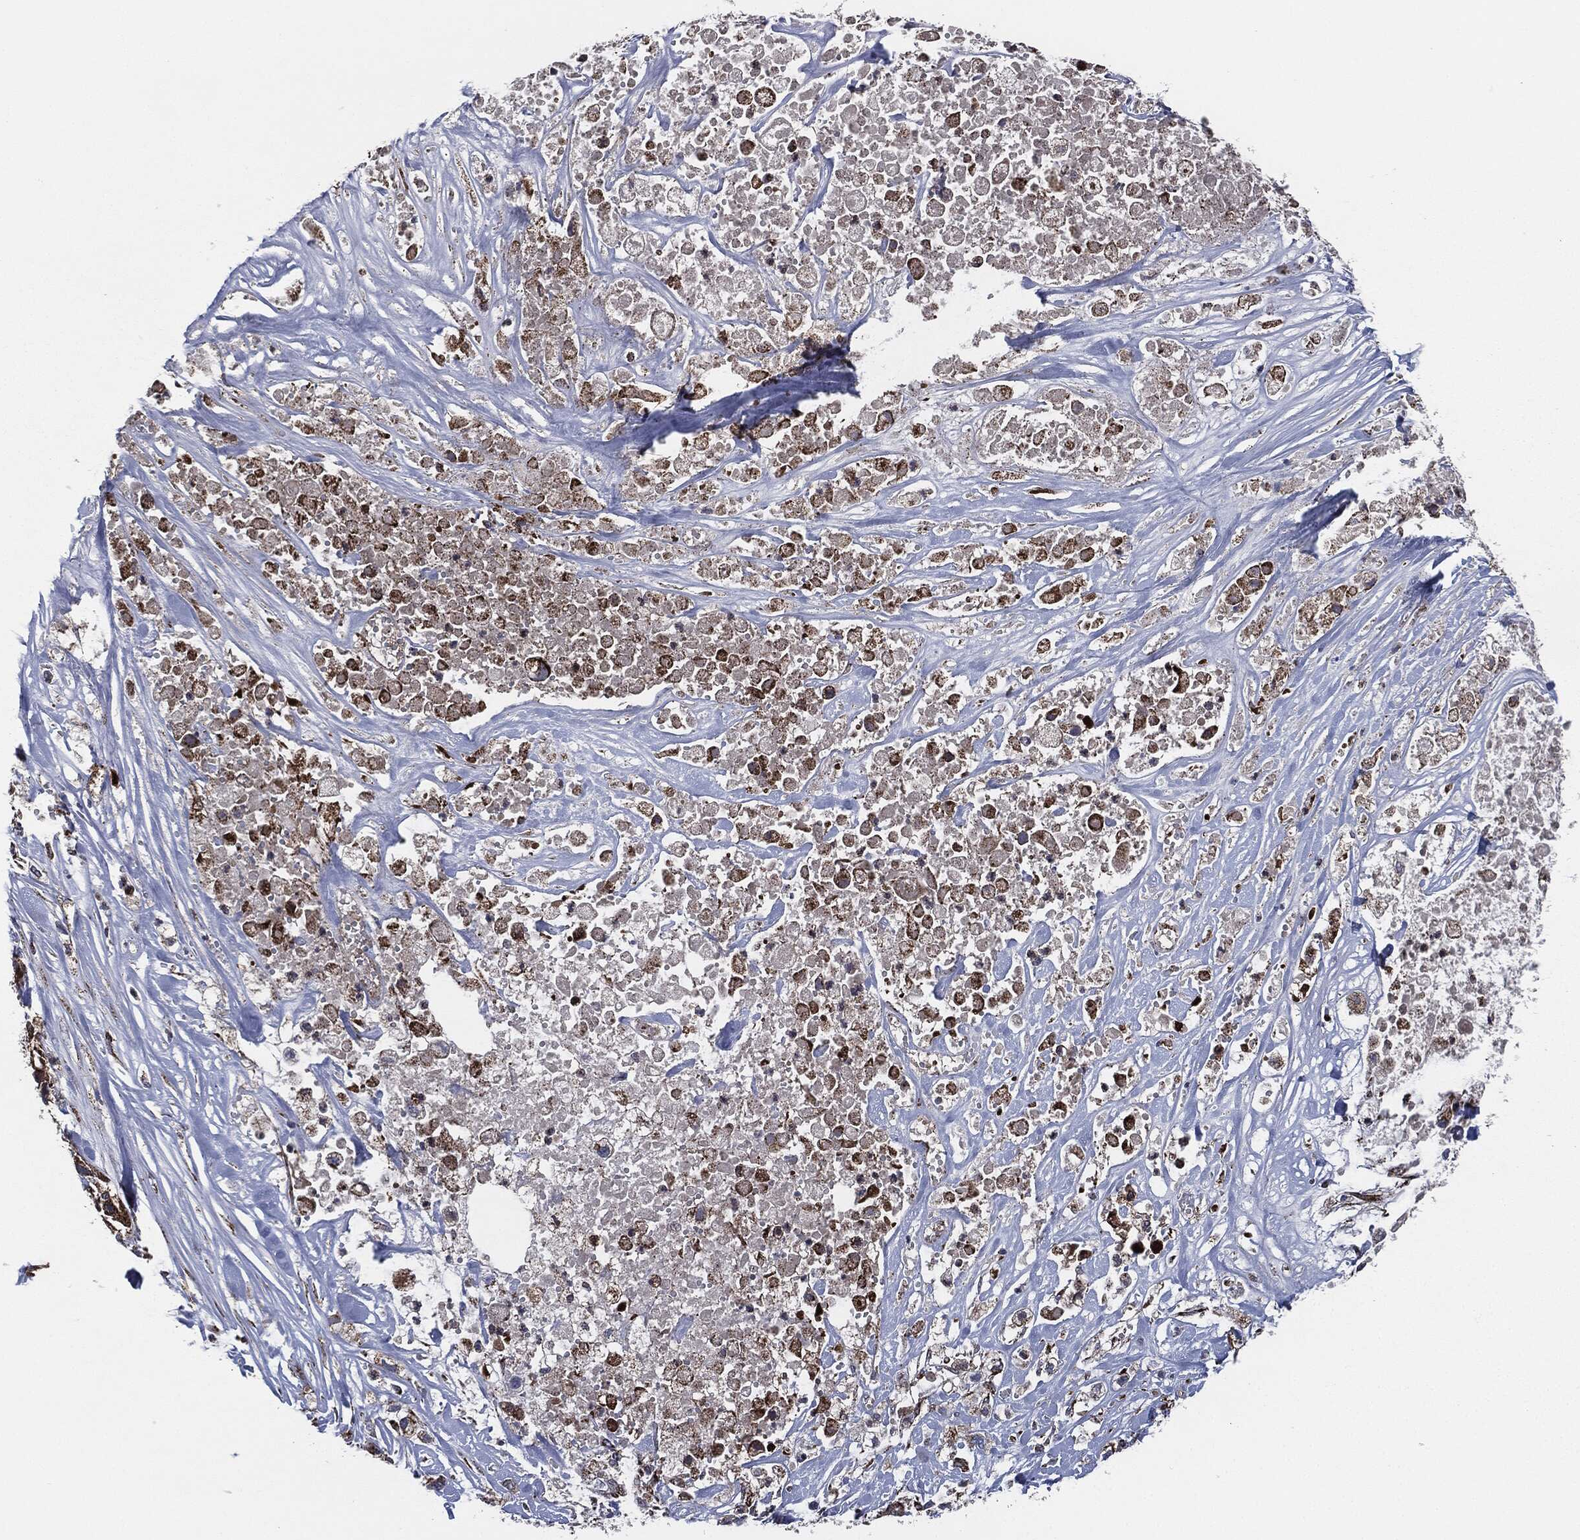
{"staining": {"intensity": "strong", "quantity": "25%-75%", "location": "cytoplasmic/membranous"}, "tissue": "pancreatic cancer", "cell_type": "Tumor cells", "image_type": "cancer", "snomed": [{"axis": "morphology", "description": "Adenocarcinoma, NOS"}, {"axis": "topography", "description": "Pancreas"}], "caption": "High-magnification brightfield microscopy of pancreatic cancer stained with DAB (3,3'-diaminobenzidine) (brown) and counterstained with hematoxylin (blue). tumor cells exhibit strong cytoplasmic/membranous staining is seen in approximately25%-75% of cells.", "gene": "FH", "patient": {"sex": "male", "age": 44}}